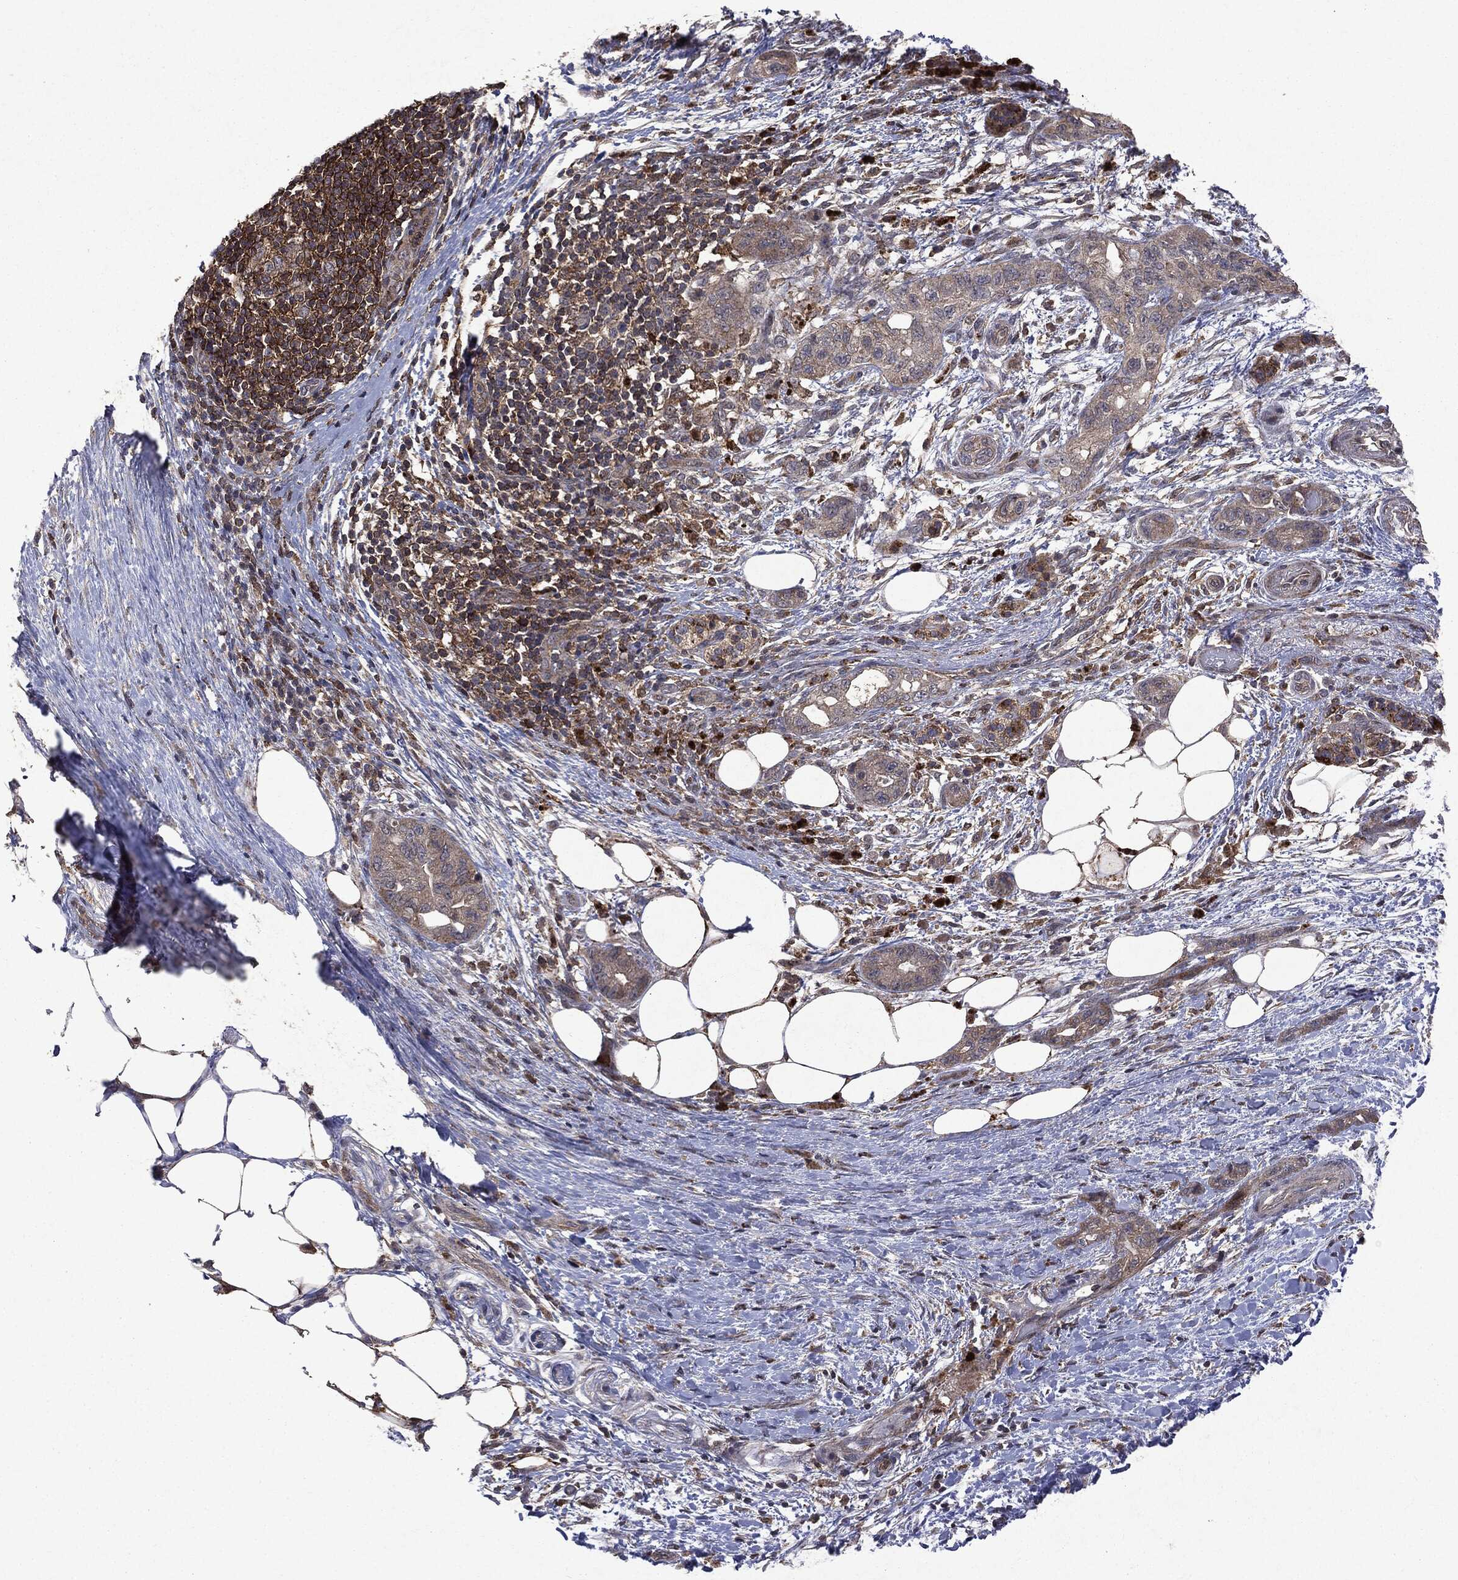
{"staining": {"intensity": "negative", "quantity": "none", "location": "none"}, "tissue": "pancreatic cancer", "cell_type": "Tumor cells", "image_type": "cancer", "snomed": [{"axis": "morphology", "description": "Adenocarcinoma, NOS"}, {"axis": "topography", "description": "Pancreas"}], "caption": "An image of pancreatic cancer (adenocarcinoma) stained for a protein shows no brown staining in tumor cells.", "gene": "PTEN", "patient": {"sex": "female", "age": 72}}